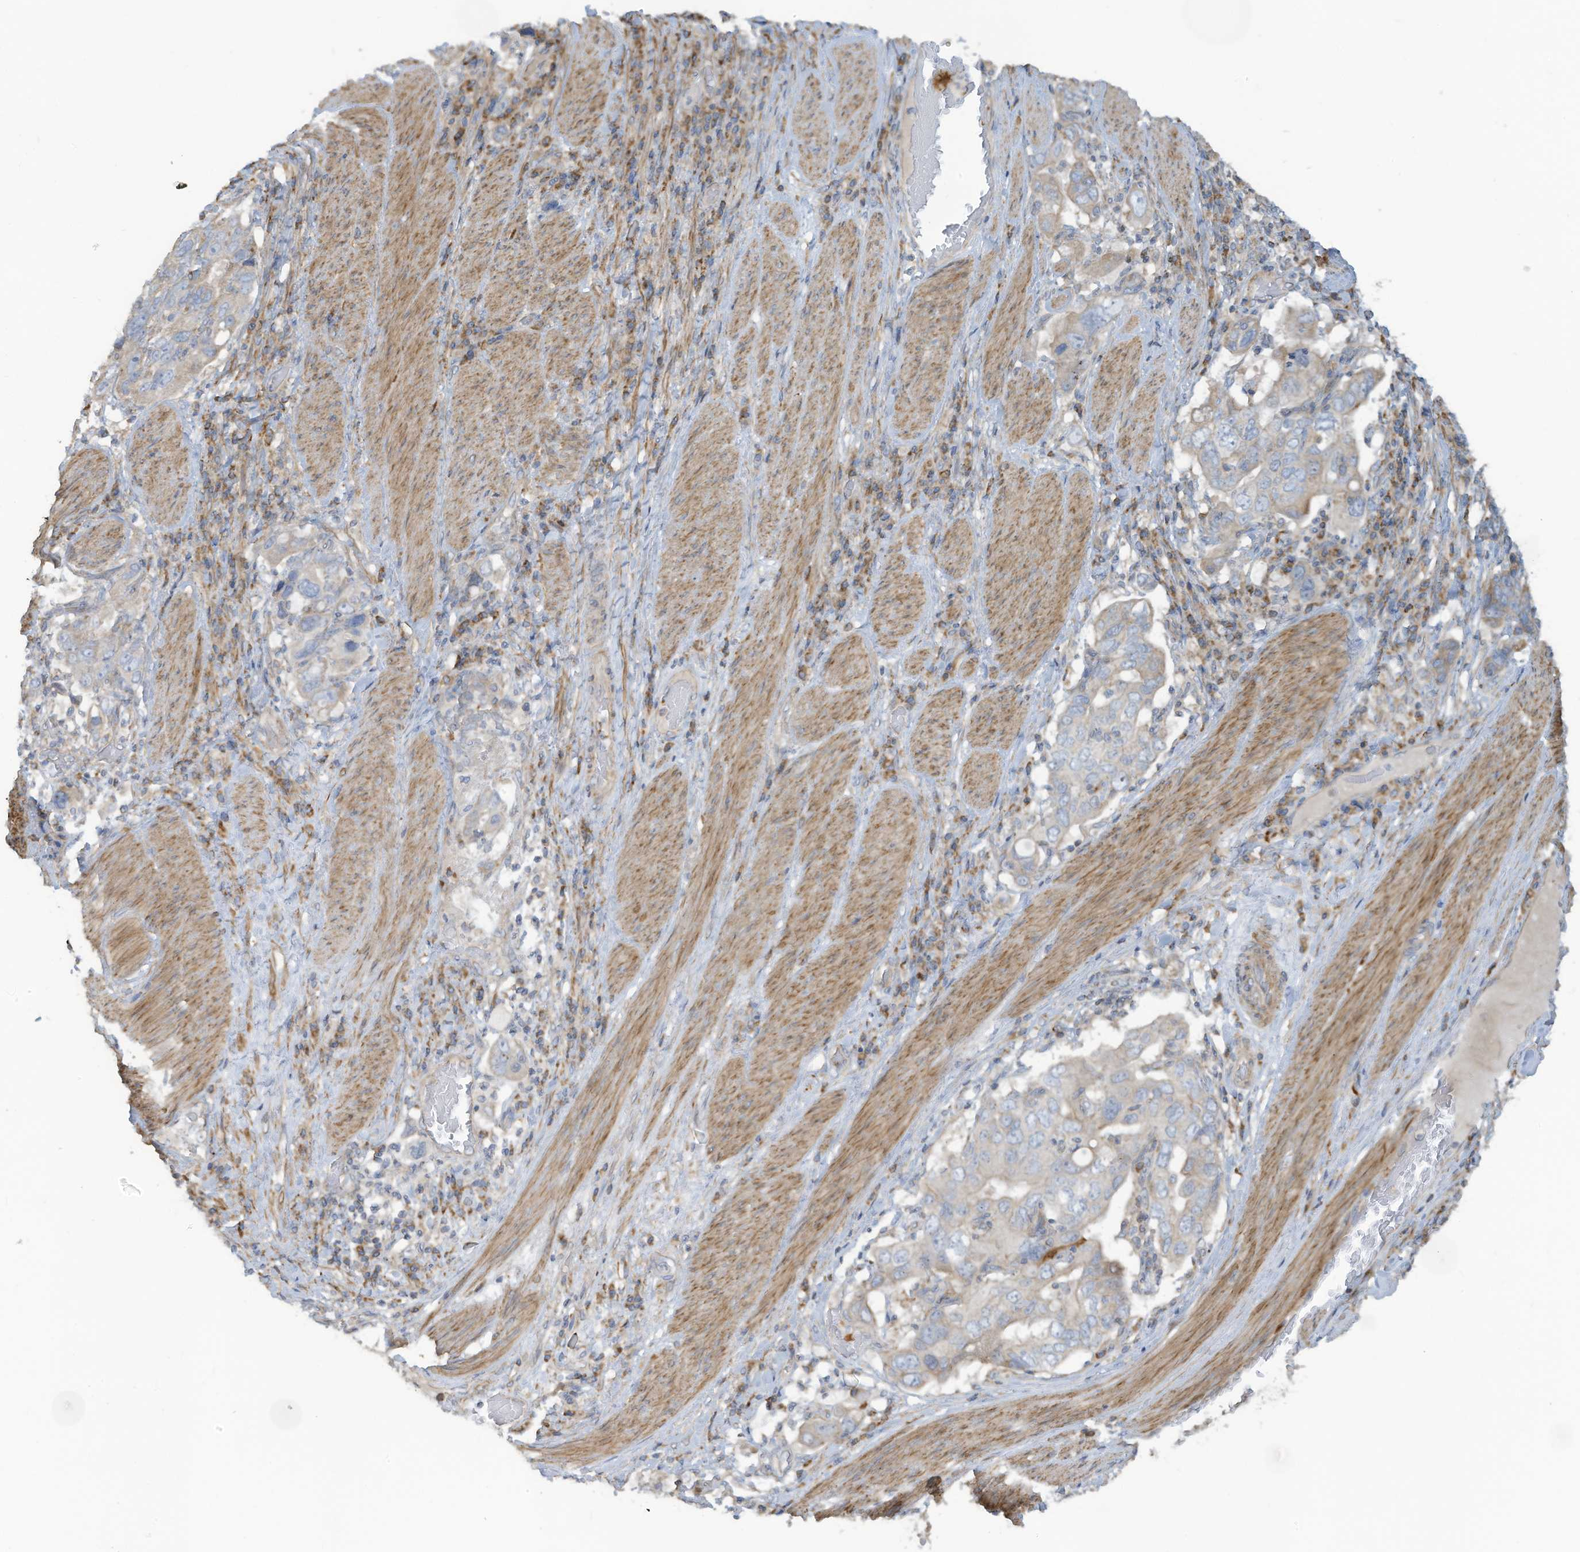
{"staining": {"intensity": "negative", "quantity": "none", "location": "none"}, "tissue": "stomach cancer", "cell_type": "Tumor cells", "image_type": "cancer", "snomed": [{"axis": "morphology", "description": "Adenocarcinoma, NOS"}, {"axis": "topography", "description": "Stomach, upper"}], "caption": "DAB (3,3'-diaminobenzidine) immunohistochemical staining of stomach cancer (adenocarcinoma) demonstrates no significant positivity in tumor cells.", "gene": "GTPBP2", "patient": {"sex": "male", "age": 62}}